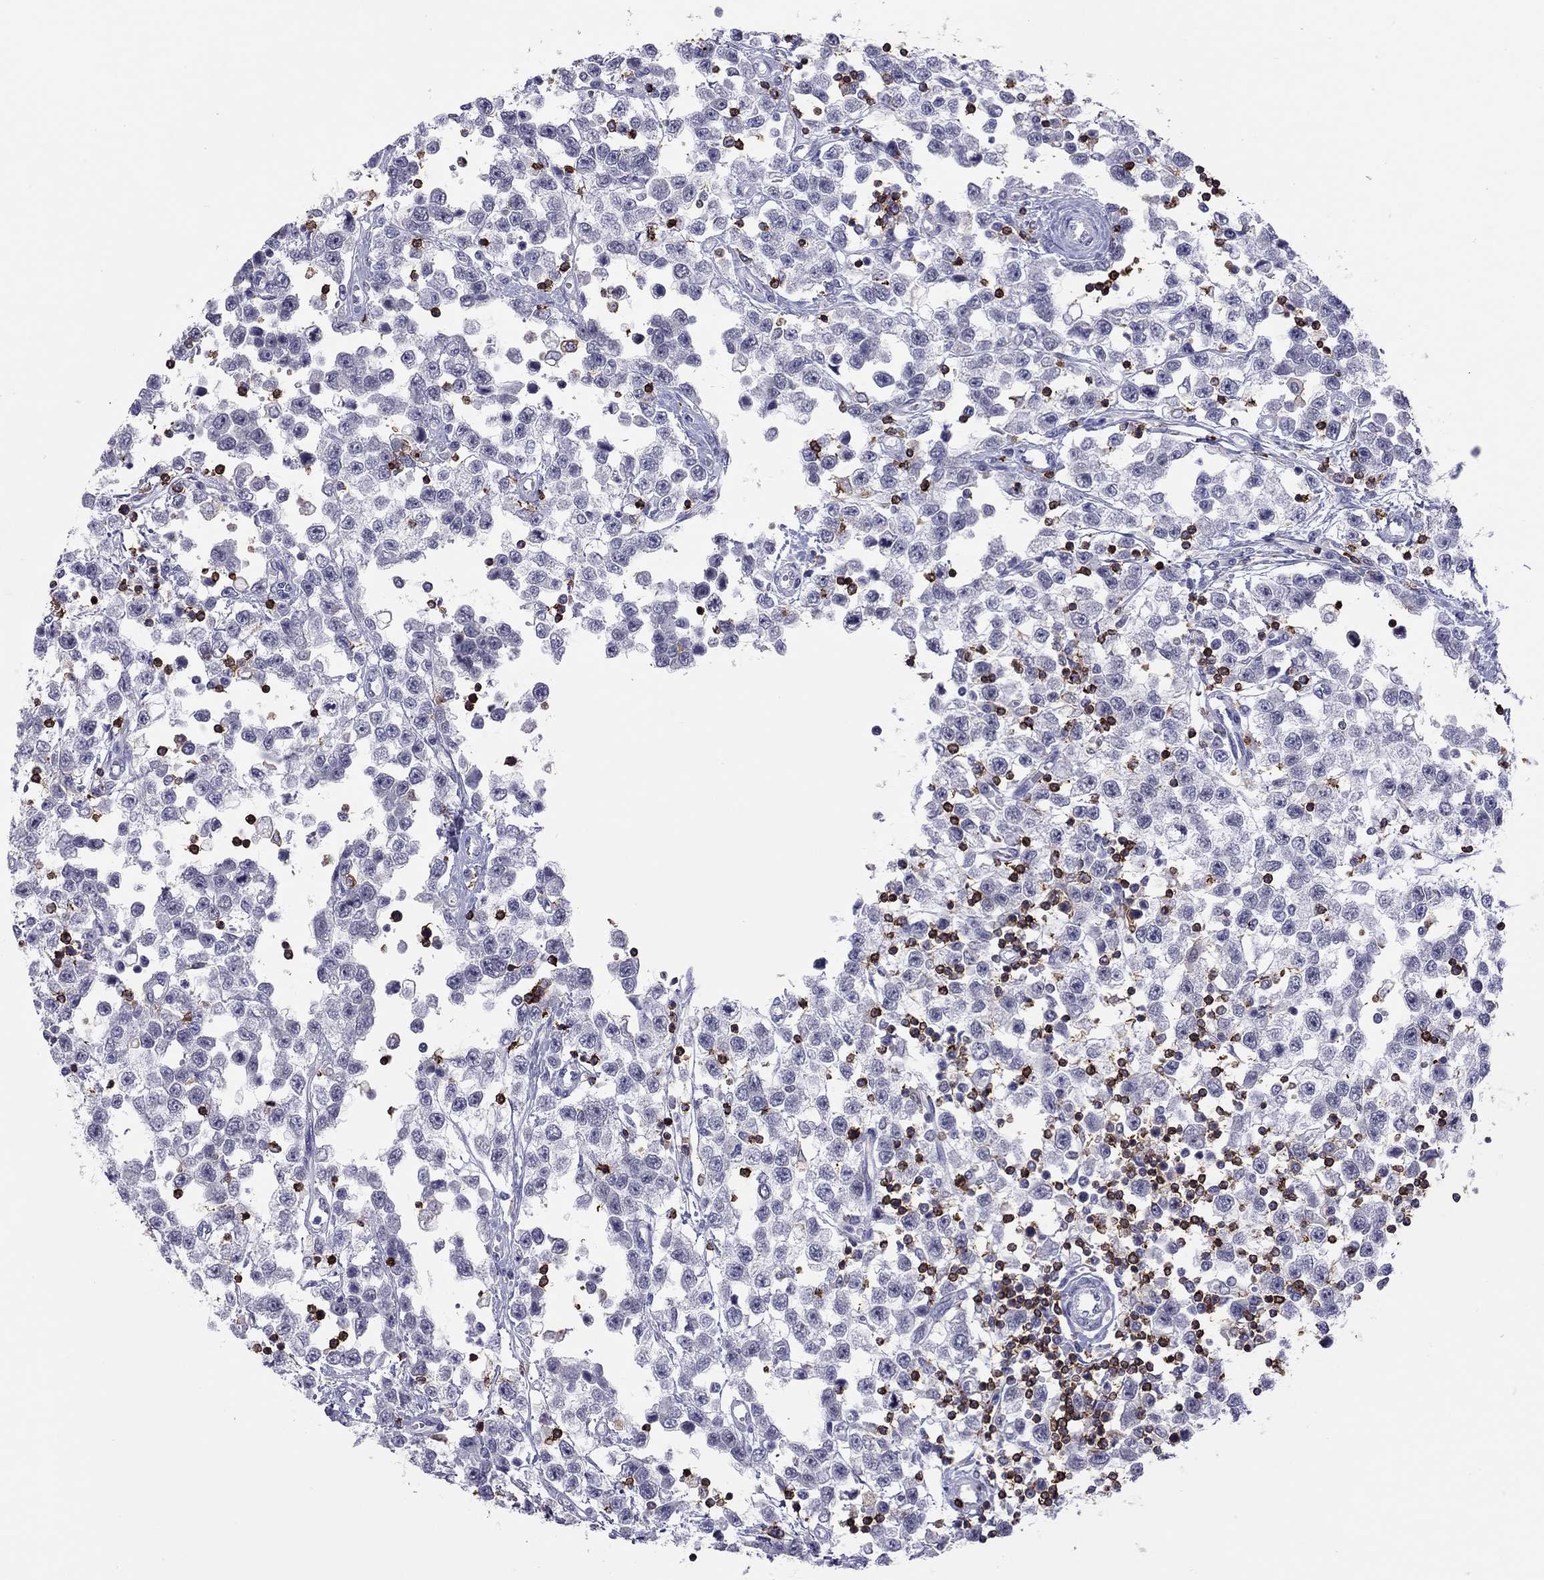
{"staining": {"intensity": "negative", "quantity": "none", "location": "none"}, "tissue": "testis cancer", "cell_type": "Tumor cells", "image_type": "cancer", "snomed": [{"axis": "morphology", "description": "Seminoma, NOS"}, {"axis": "topography", "description": "Testis"}], "caption": "This is an IHC micrograph of testis seminoma. There is no positivity in tumor cells.", "gene": "MND1", "patient": {"sex": "male", "age": 34}}